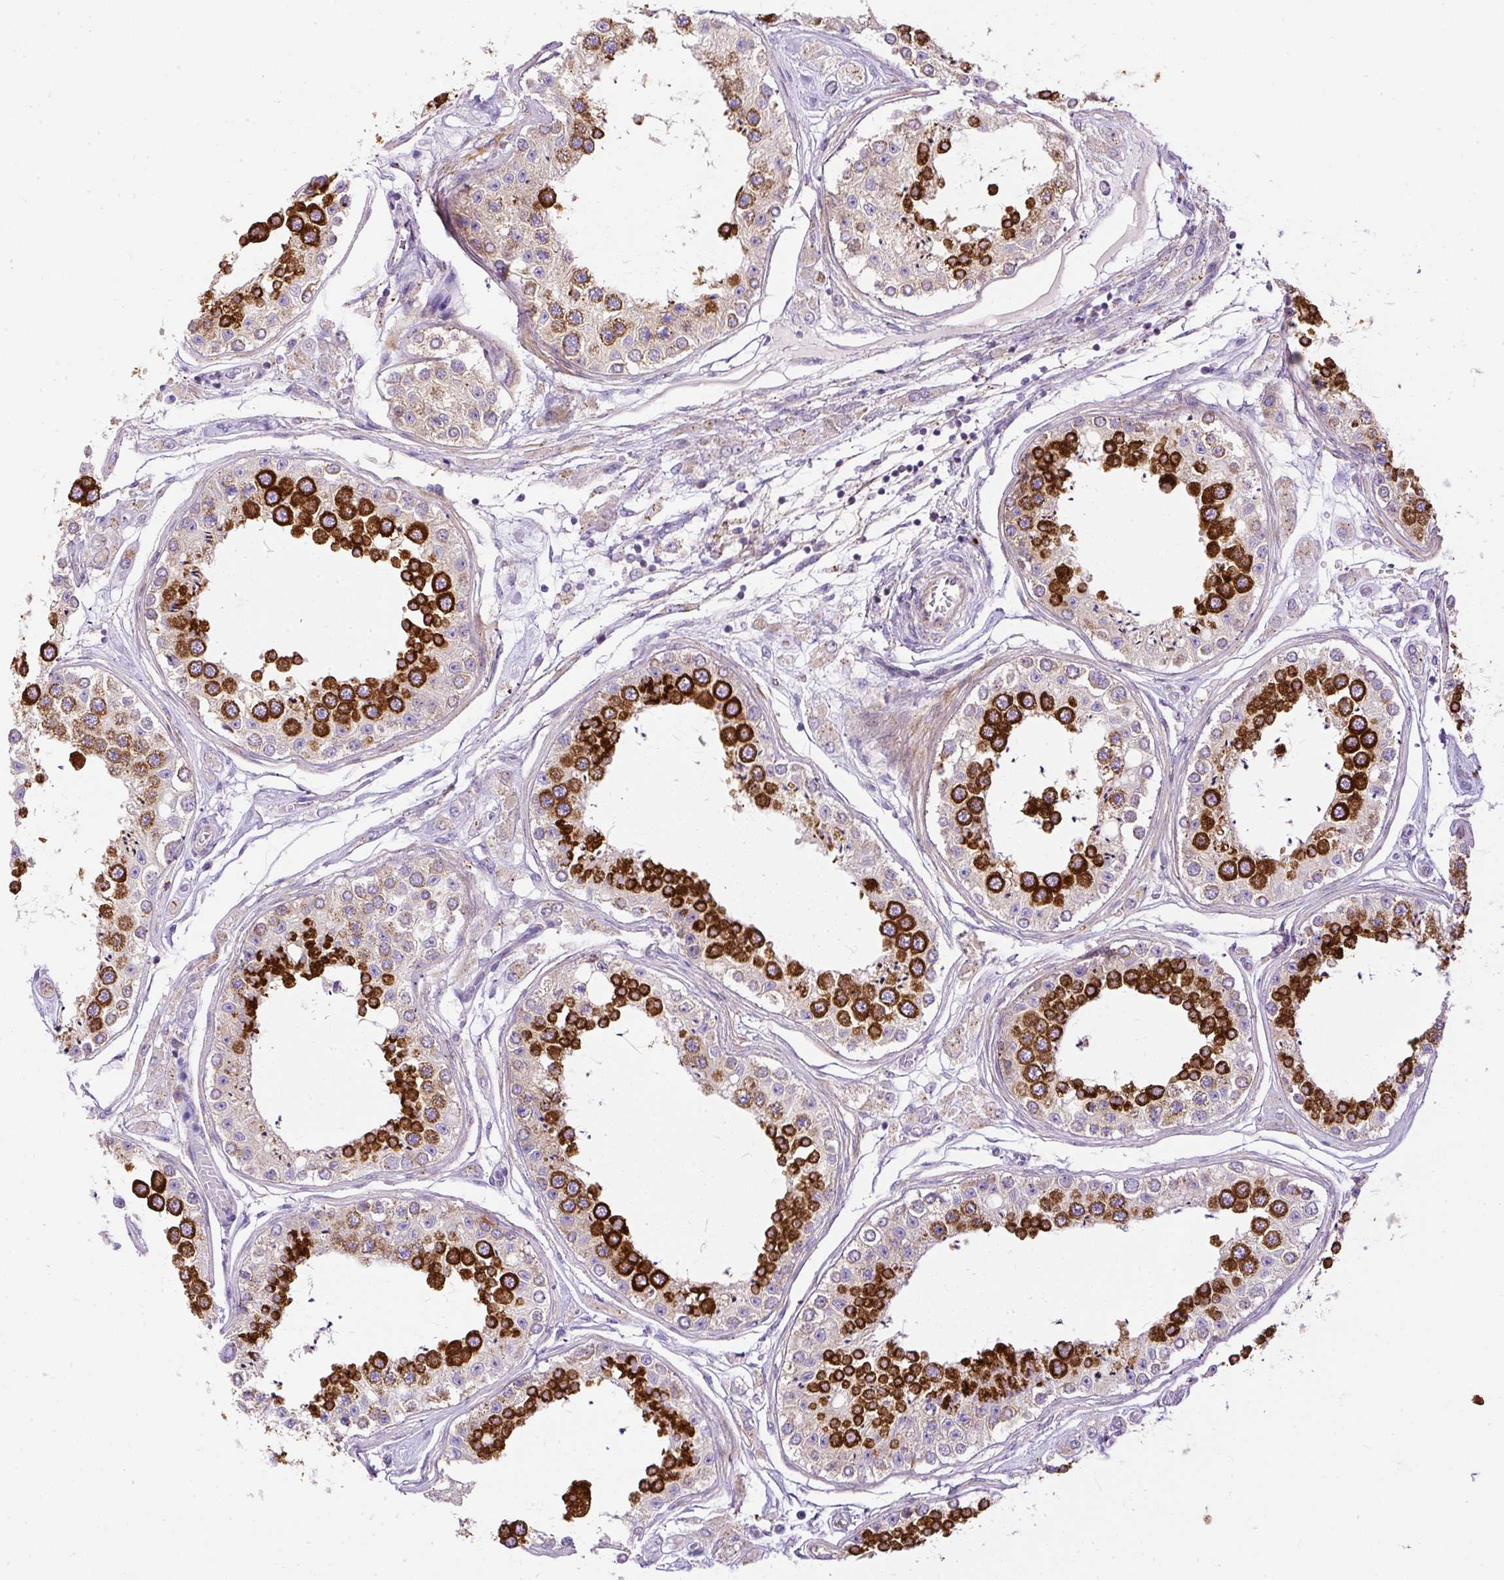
{"staining": {"intensity": "strong", "quantity": "25%-75%", "location": "cytoplasmic/membranous"}, "tissue": "testis", "cell_type": "Cells in seminiferous ducts", "image_type": "normal", "snomed": [{"axis": "morphology", "description": "Normal tissue, NOS"}, {"axis": "topography", "description": "Testis"}], "caption": "Immunohistochemical staining of unremarkable testis demonstrates 25%-75% levels of strong cytoplasmic/membranous protein staining in about 25%-75% of cells in seminiferous ducts.", "gene": "CFAP47", "patient": {"sex": "male", "age": 25}}